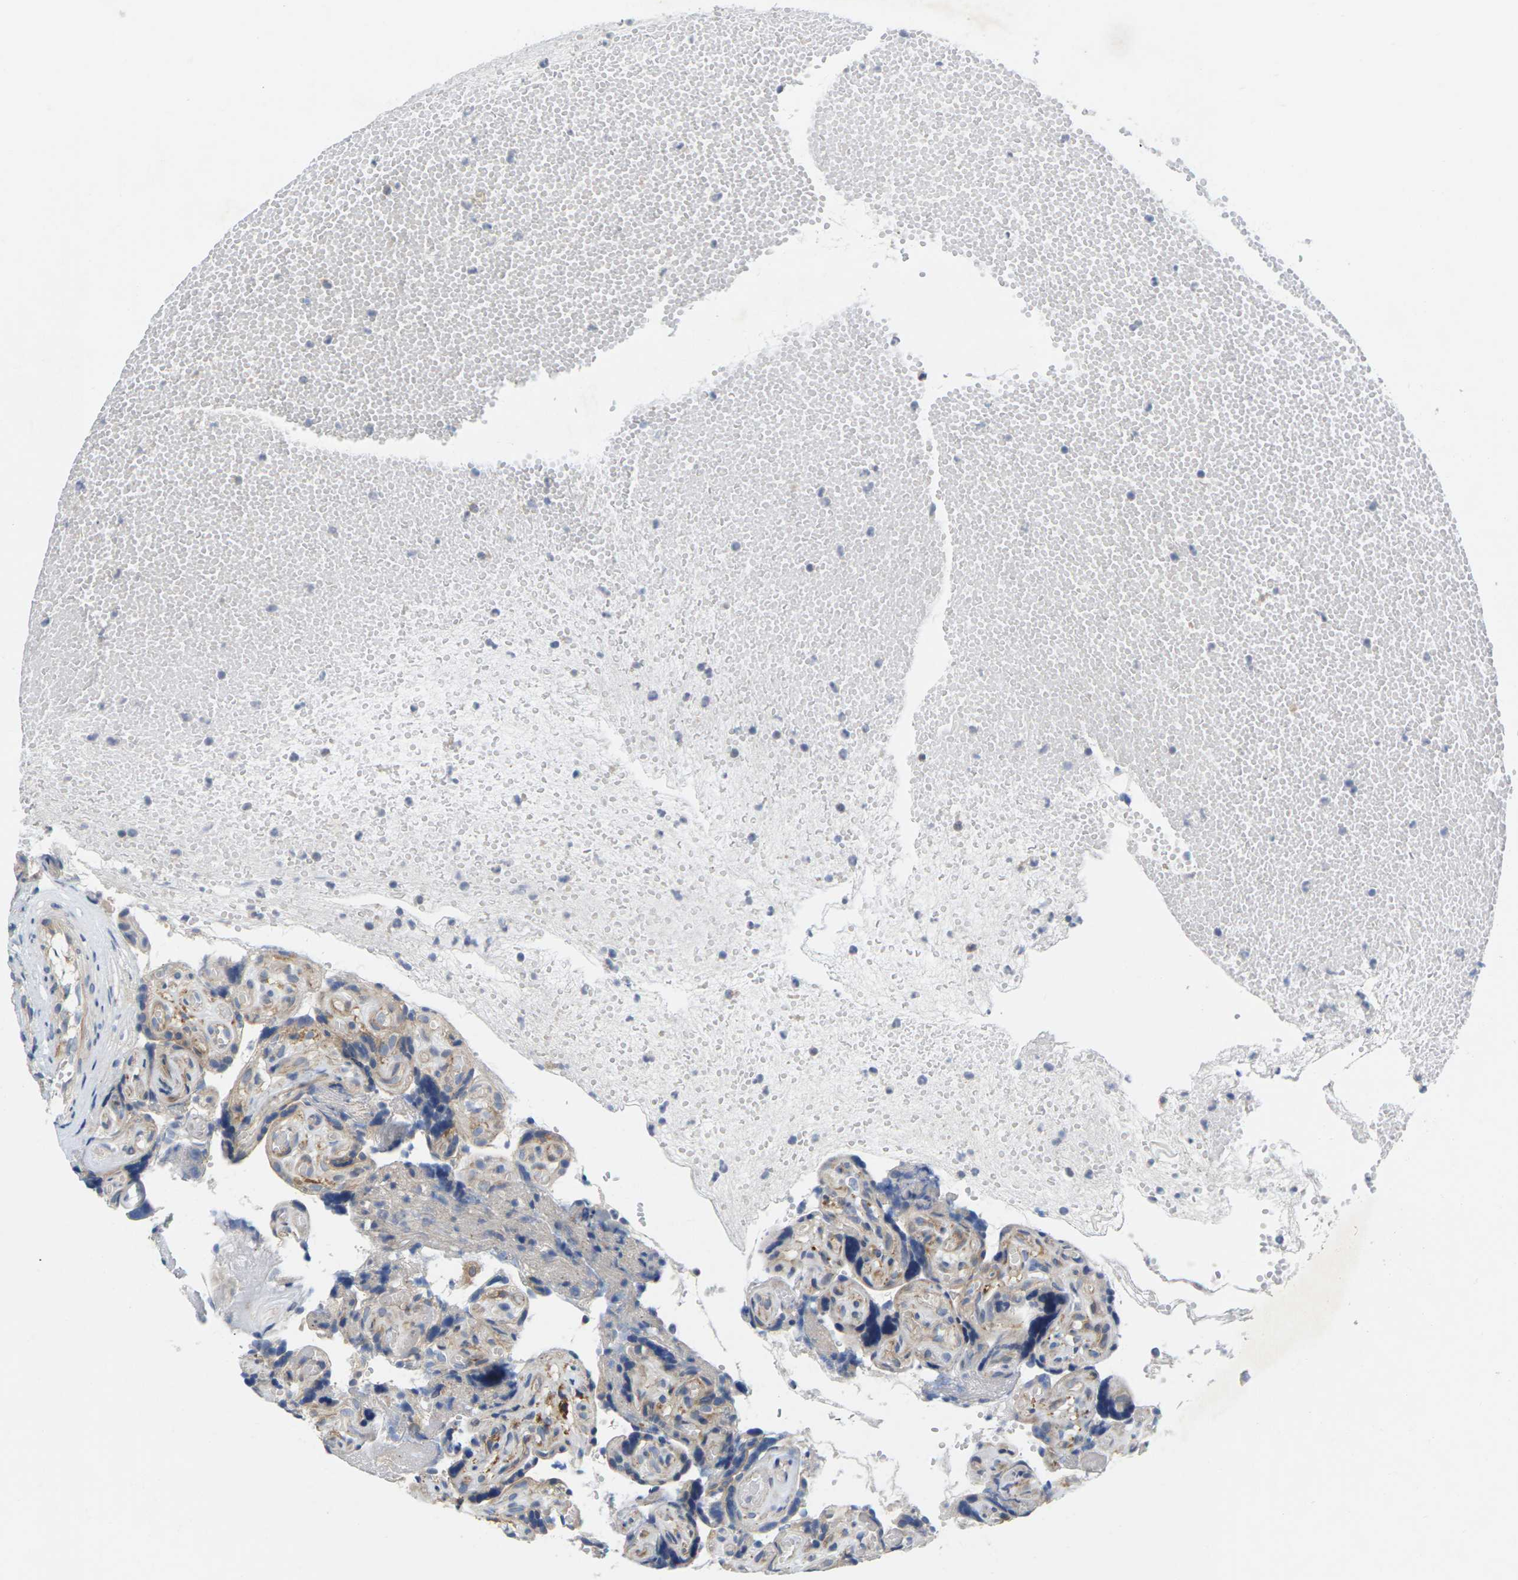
{"staining": {"intensity": "moderate", "quantity": ">75%", "location": "cytoplasmic/membranous"}, "tissue": "placenta", "cell_type": "Trophoblastic cells", "image_type": "normal", "snomed": [{"axis": "morphology", "description": "Normal tissue, NOS"}, {"axis": "topography", "description": "Placenta"}], "caption": "IHC staining of unremarkable placenta, which demonstrates medium levels of moderate cytoplasmic/membranous positivity in about >75% of trophoblastic cells indicating moderate cytoplasmic/membranous protein positivity. The staining was performed using DAB (brown) for protein detection and nuclei were counterstained in hematoxylin (blue).", "gene": "SCNN1A", "patient": {"sex": "female", "age": 30}}